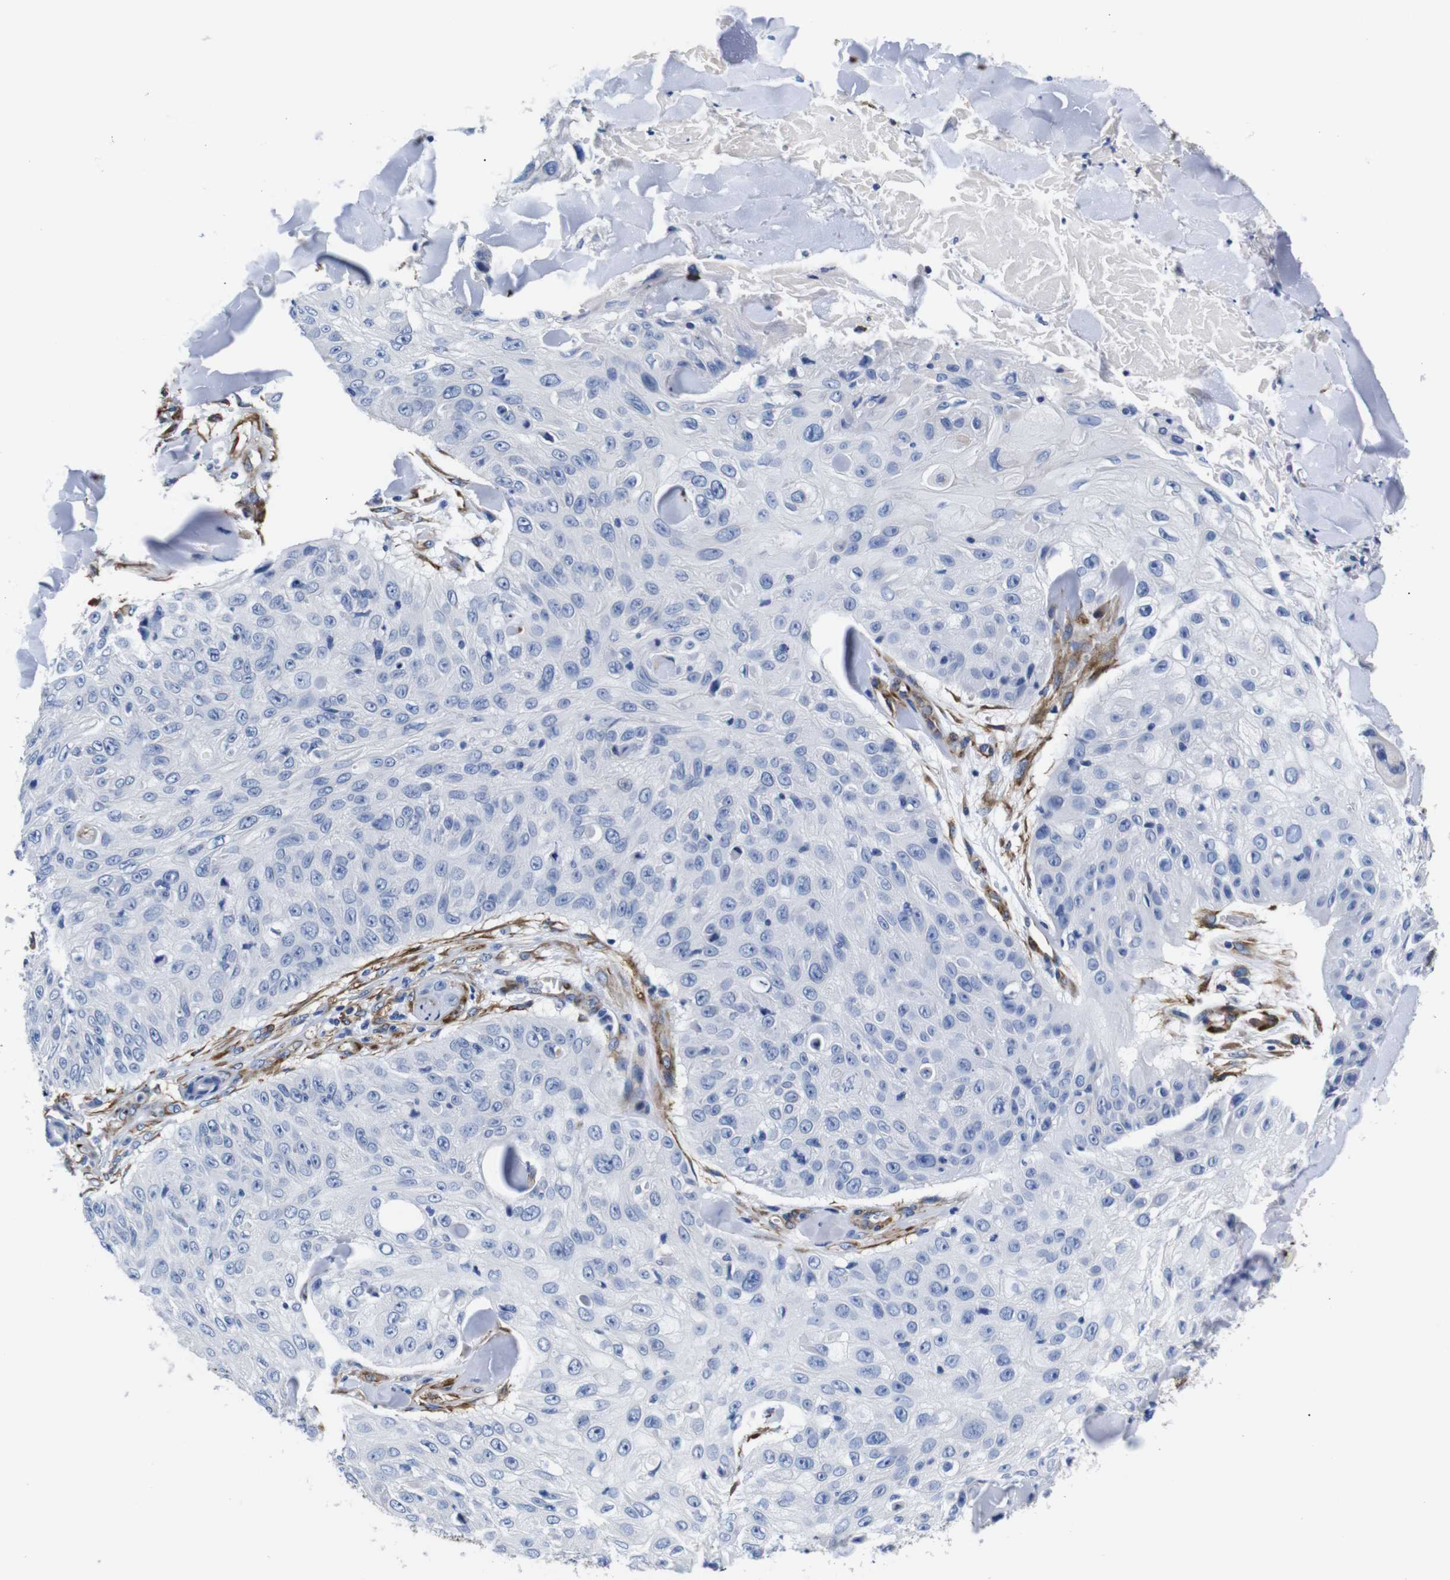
{"staining": {"intensity": "negative", "quantity": "none", "location": "none"}, "tissue": "skin cancer", "cell_type": "Tumor cells", "image_type": "cancer", "snomed": [{"axis": "morphology", "description": "Squamous cell carcinoma, NOS"}, {"axis": "topography", "description": "Skin"}], "caption": "Photomicrograph shows no significant protein expression in tumor cells of squamous cell carcinoma (skin).", "gene": "LRIG1", "patient": {"sex": "male", "age": 86}}